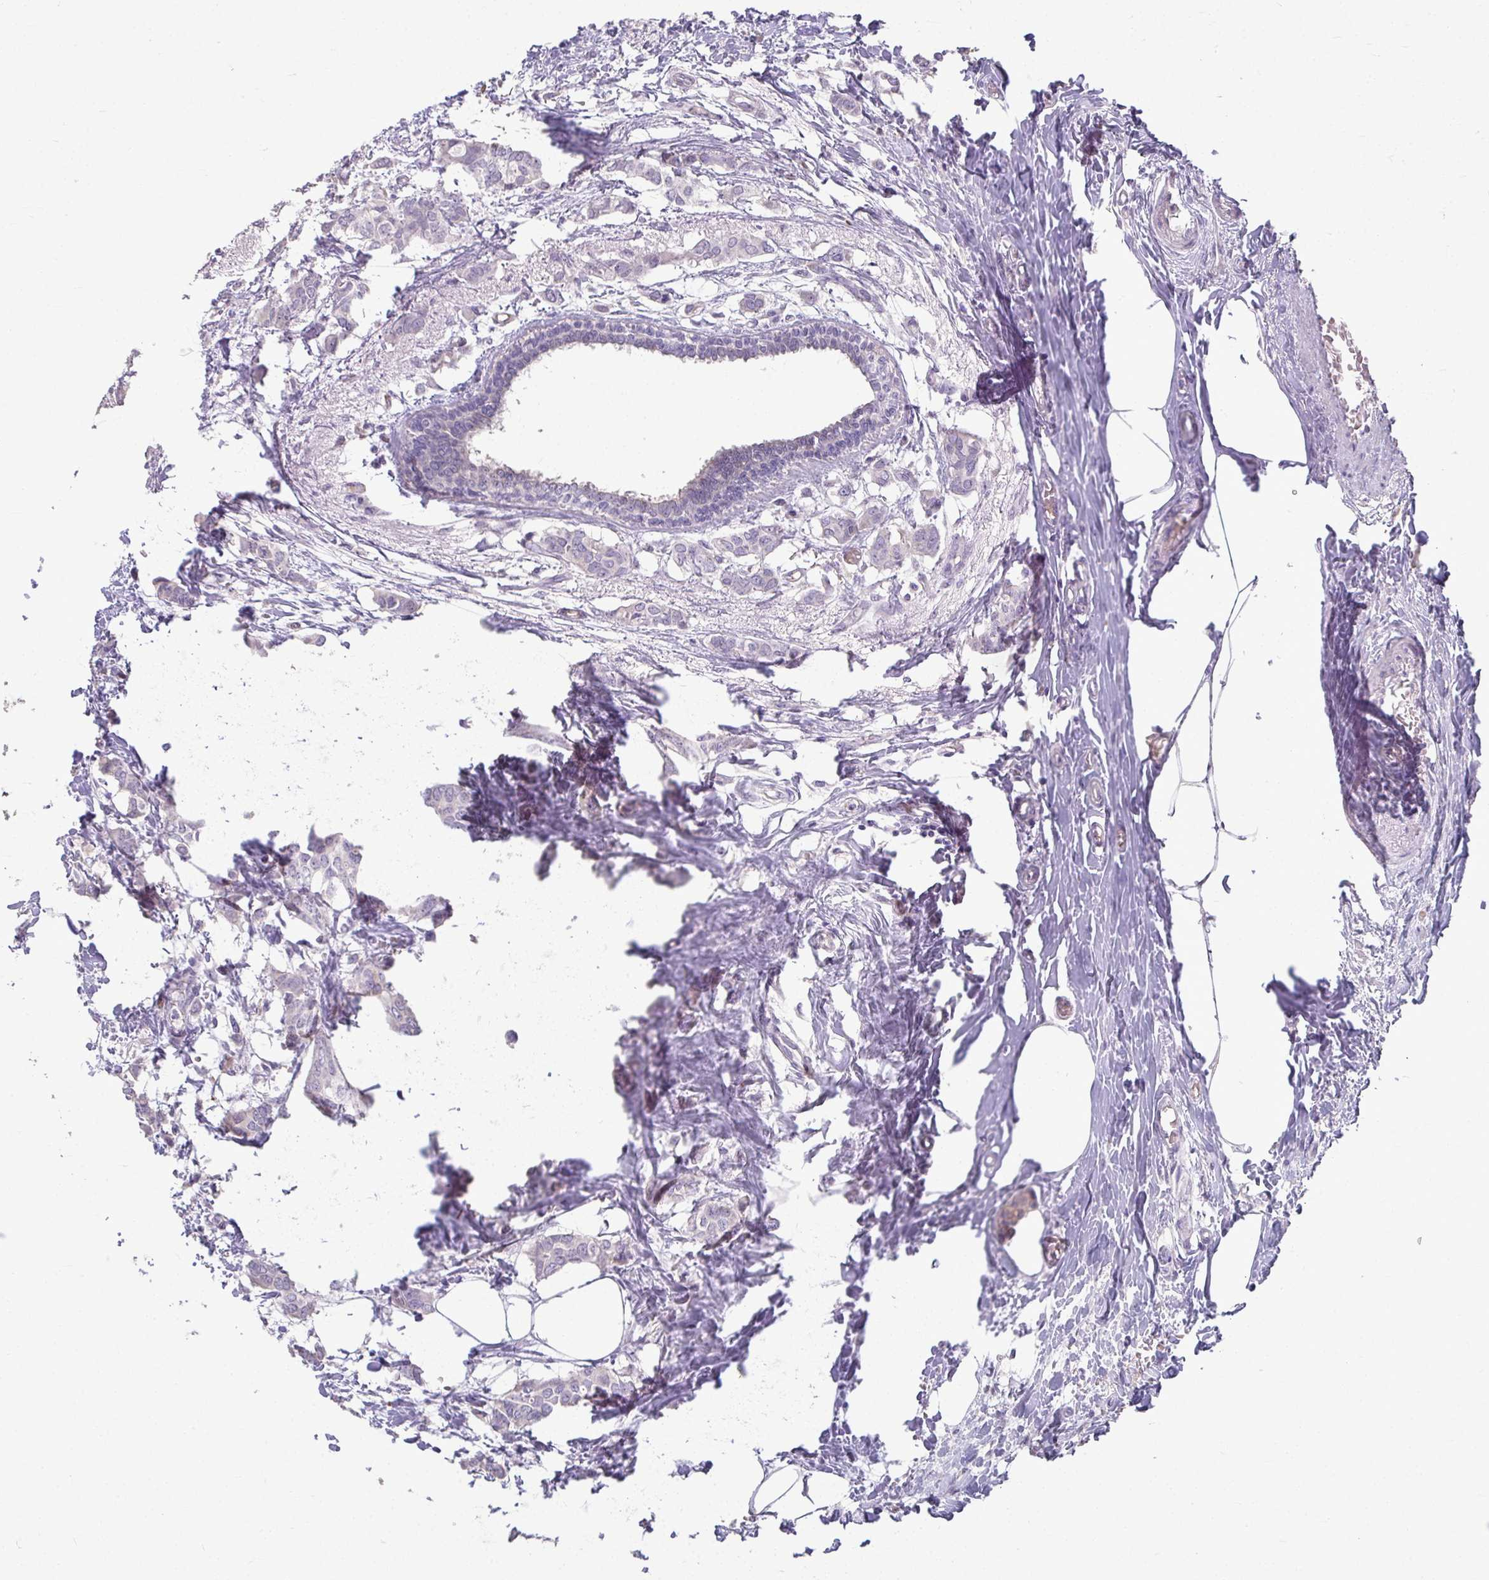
{"staining": {"intensity": "negative", "quantity": "none", "location": "none"}, "tissue": "breast cancer", "cell_type": "Tumor cells", "image_type": "cancer", "snomed": [{"axis": "morphology", "description": "Duct carcinoma"}, {"axis": "topography", "description": "Breast"}], "caption": "Protein analysis of breast invasive ductal carcinoma reveals no significant staining in tumor cells.", "gene": "ODF1", "patient": {"sex": "female", "age": 62}}